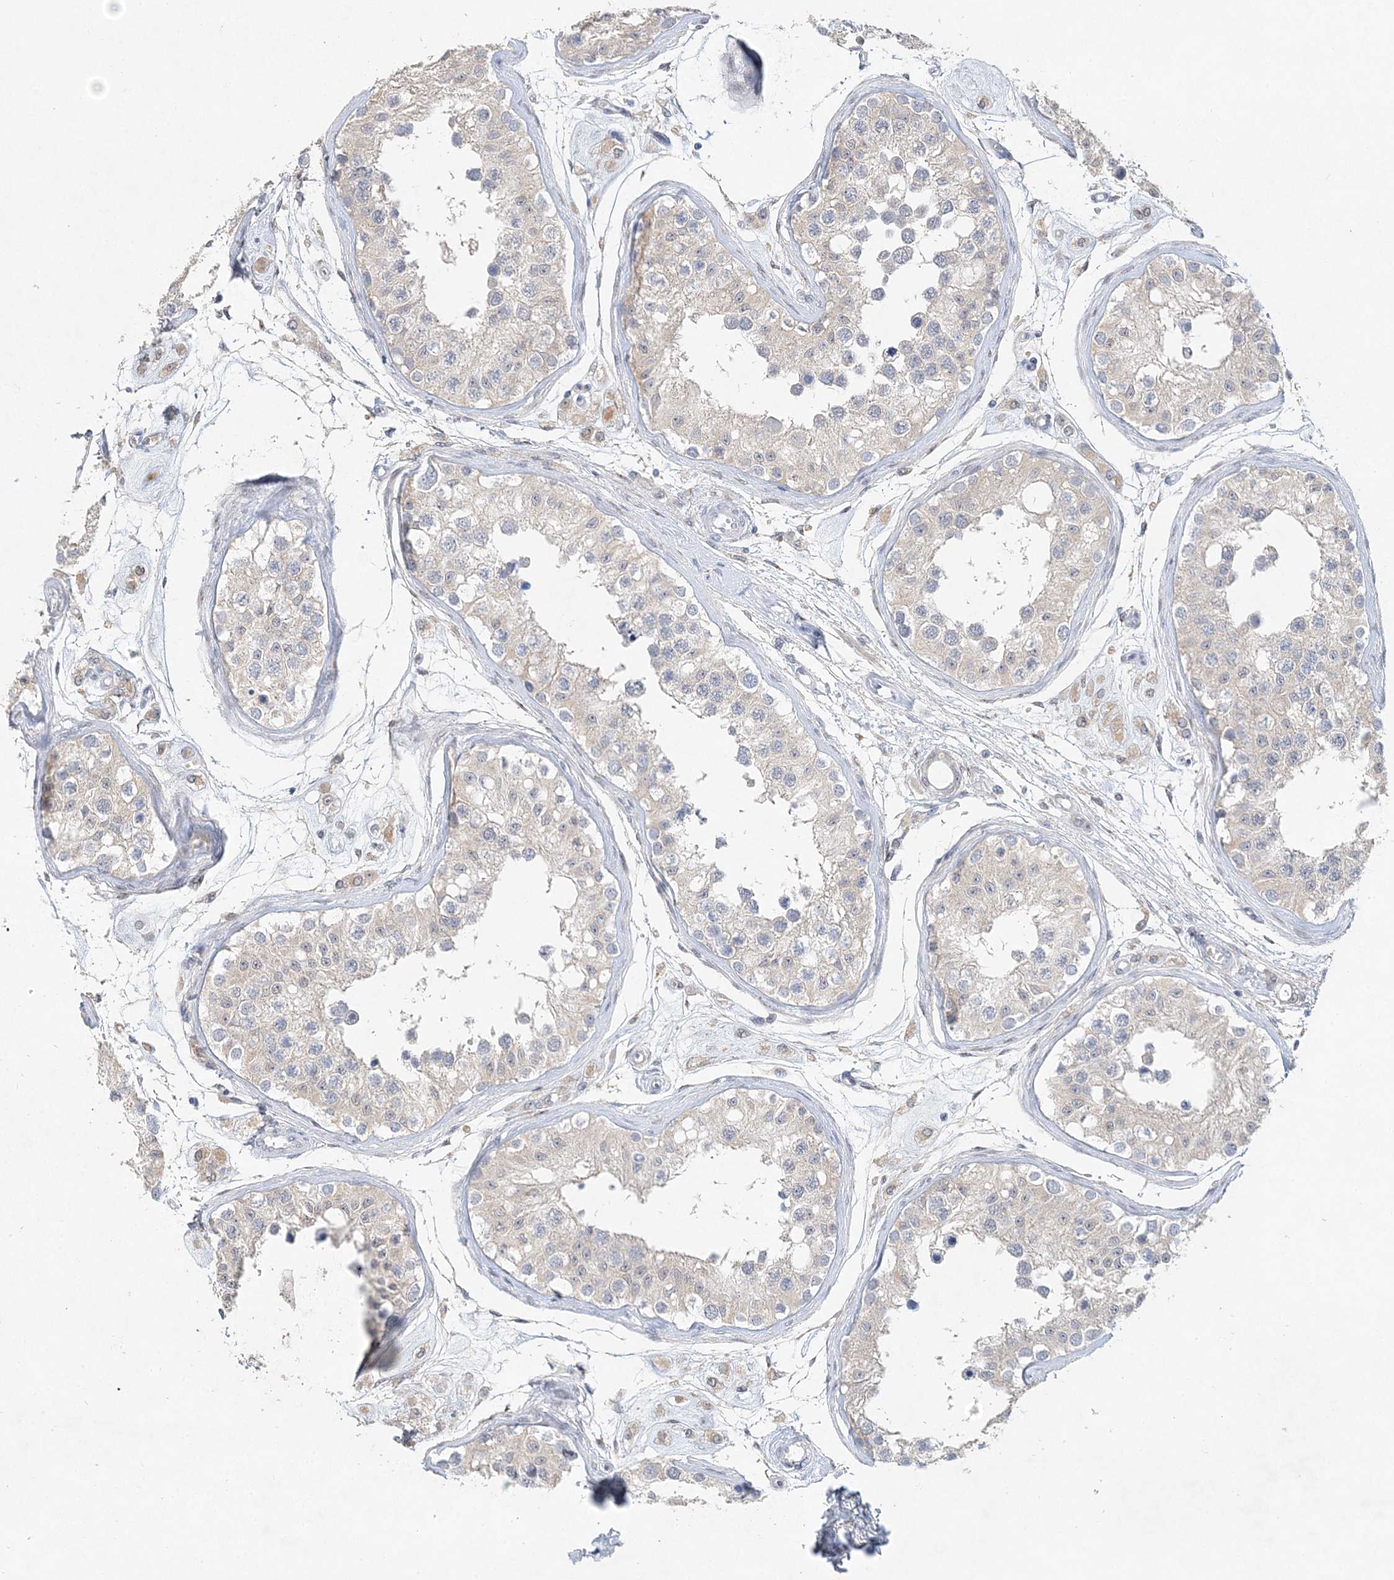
{"staining": {"intensity": "weak", "quantity": "<25%", "location": "cytoplasmic/membranous"}, "tissue": "testis", "cell_type": "Cells in seminiferous ducts", "image_type": "normal", "snomed": [{"axis": "morphology", "description": "Normal tissue, NOS"}, {"axis": "morphology", "description": "Adenocarcinoma, metastatic, NOS"}, {"axis": "topography", "description": "Testis"}], "caption": "IHC photomicrograph of normal testis stained for a protein (brown), which displays no expression in cells in seminiferous ducts.", "gene": "MAT2B", "patient": {"sex": "male", "age": 26}}